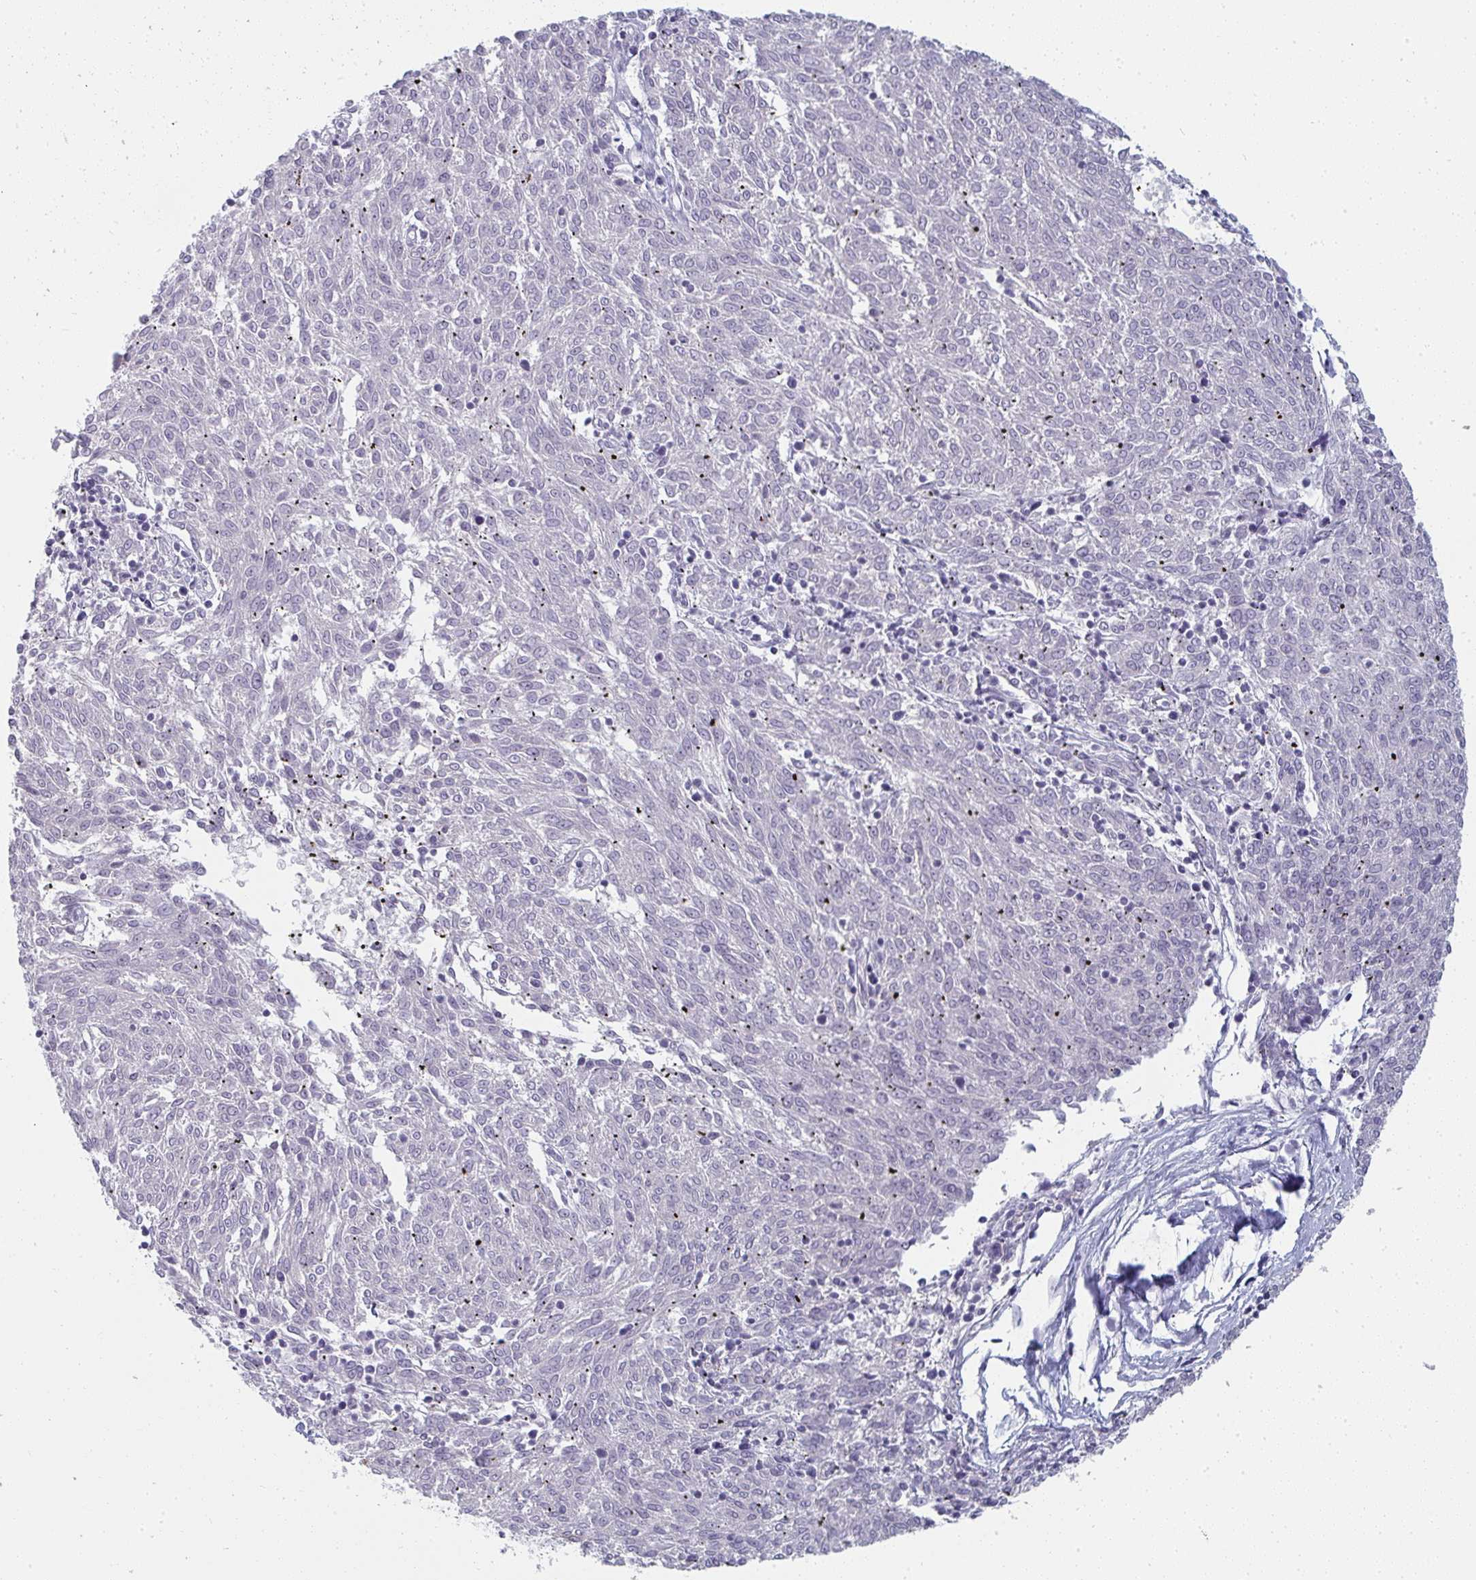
{"staining": {"intensity": "negative", "quantity": "none", "location": "none"}, "tissue": "melanoma", "cell_type": "Tumor cells", "image_type": "cancer", "snomed": [{"axis": "morphology", "description": "Malignant melanoma, NOS"}, {"axis": "topography", "description": "Skin"}], "caption": "The IHC photomicrograph has no significant positivity in tumor cells of melanoma tissue.", "gene": "SHB", "patient": {"sex": "female", "age": 72}}